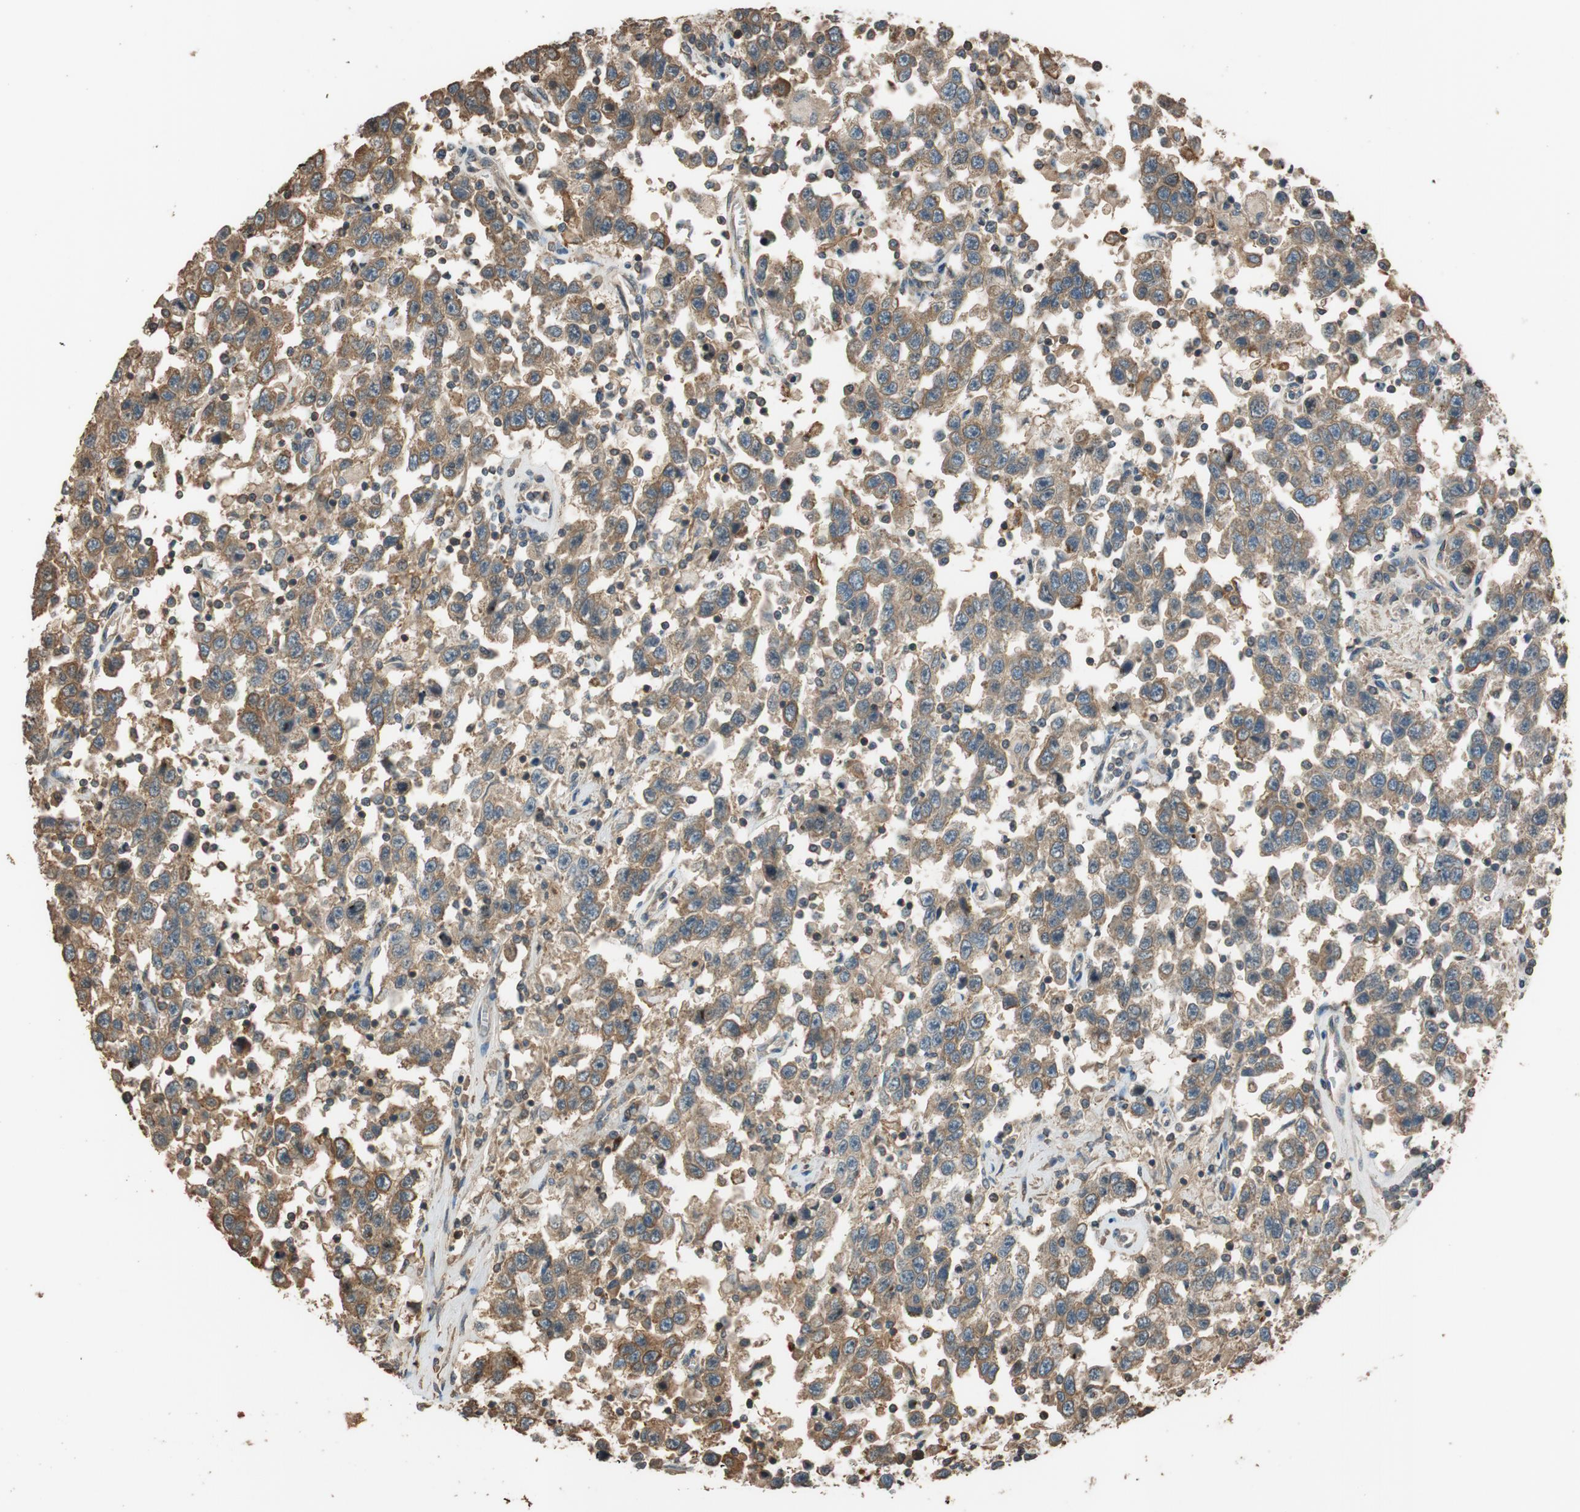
{"staining": {"intensity": "moderate", "quantity": ">75%", "location": "cytoplasmic/membranous"}, "tissue": "testis cancer", "cell_type": "Tumor cells", "image_type": "cancer", "snomed": [{"axis": "morphology", "description": "Seminoma, NOS"}, {"axis": "topography", "description": "Testis"}], "caption": "Protein expression analysis of human testis cancer reveals moderate cytoplasmic/membranous expression in approximately >75% of tumor cells. Using DAB (brown) and hematoxylin (blue) stains, captured at high magnification using brightfield microscopy.", "gene": "MST1R", "patient": {"sex": "male", "age": 41}}